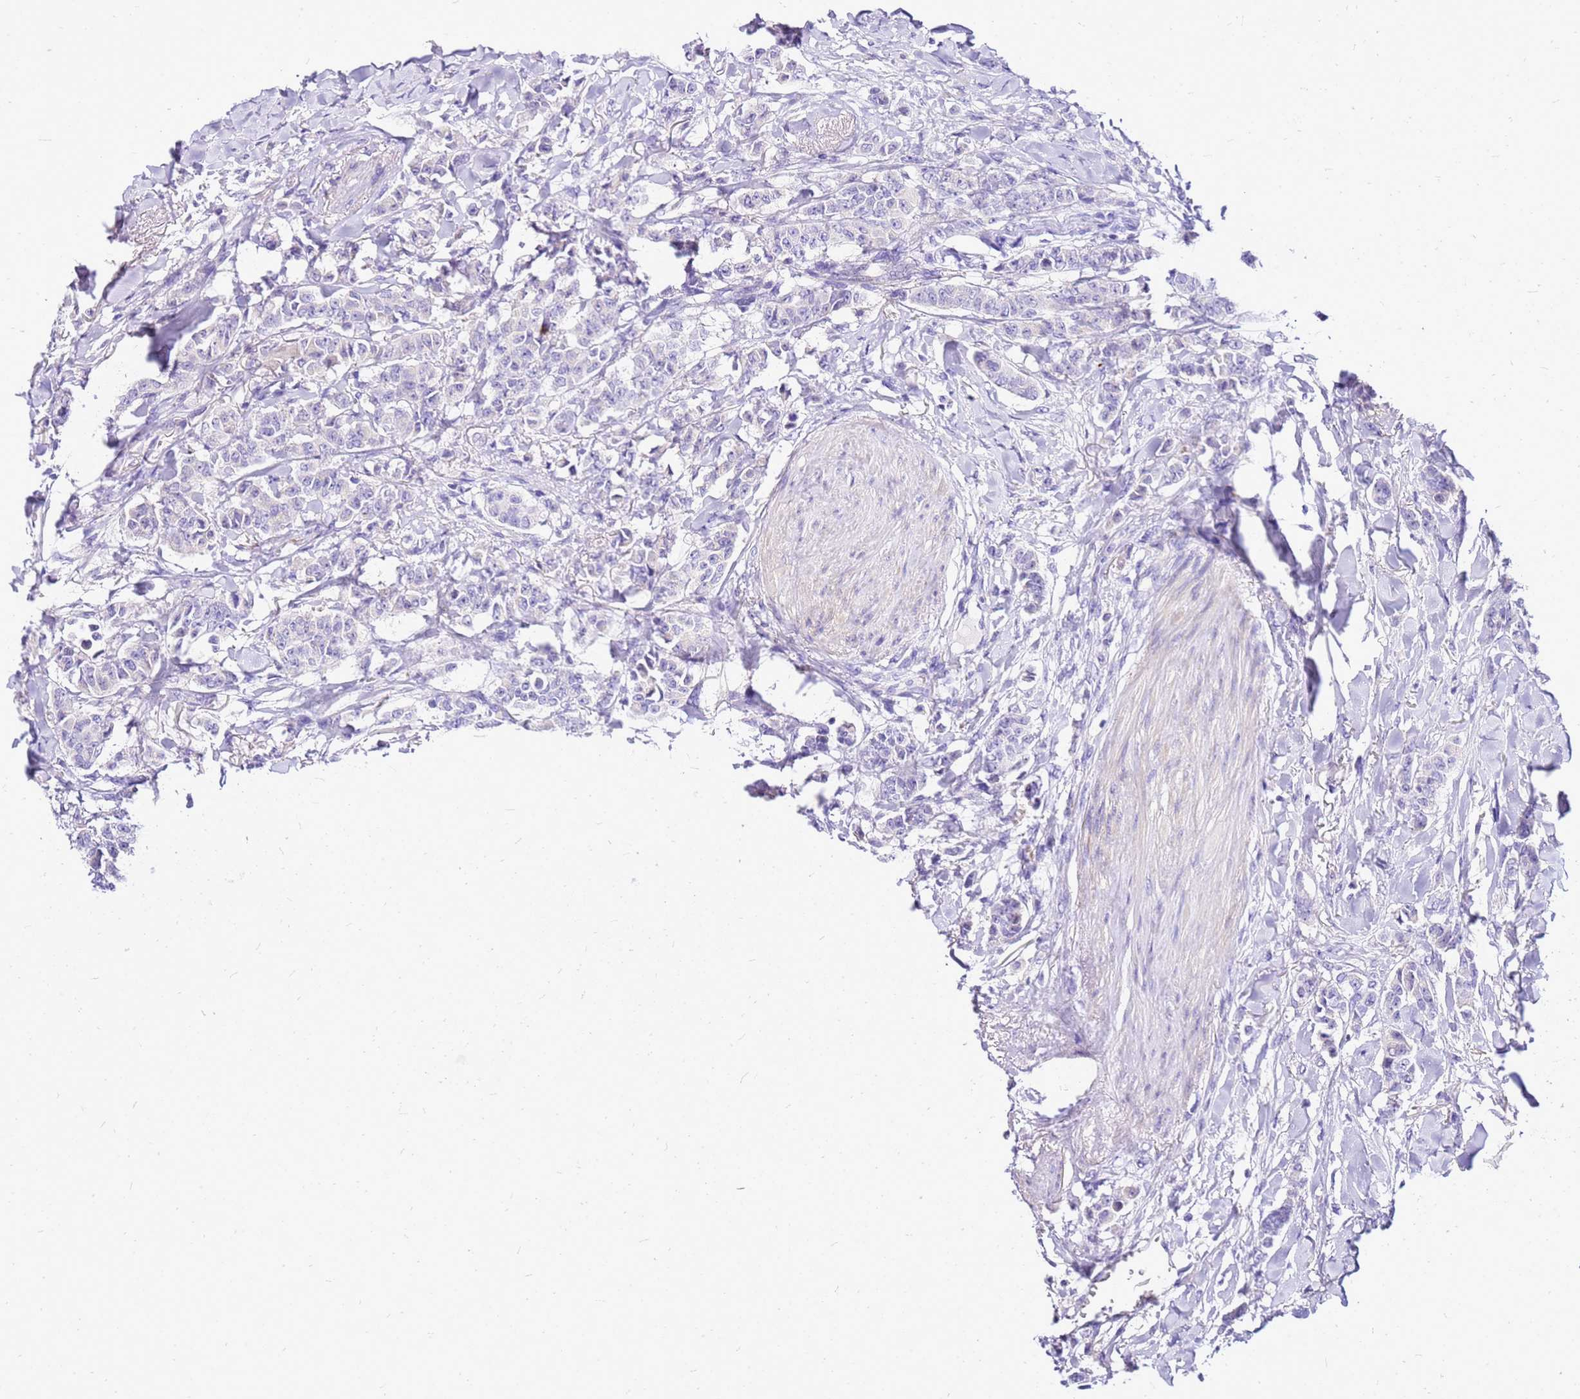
{"staining": {"intensity": "negative", "quantity": "none", "location": "none"}, "tissue": "breast cancer", "cell_type": "Tumor cells", "image_type": "cancer", "snomed": [{"axis": "morphology", "description": "Duct carcinoma"}, {"axis": "topography", "description": "Breast"}], "caption": "Breast cancer (infiltrating ductal carcinoma) stained for a protein using IHC demonstrates no expression tumor cells.", "gene": "DCDC2B", "patient": {"sex": "female", "age": 40}}